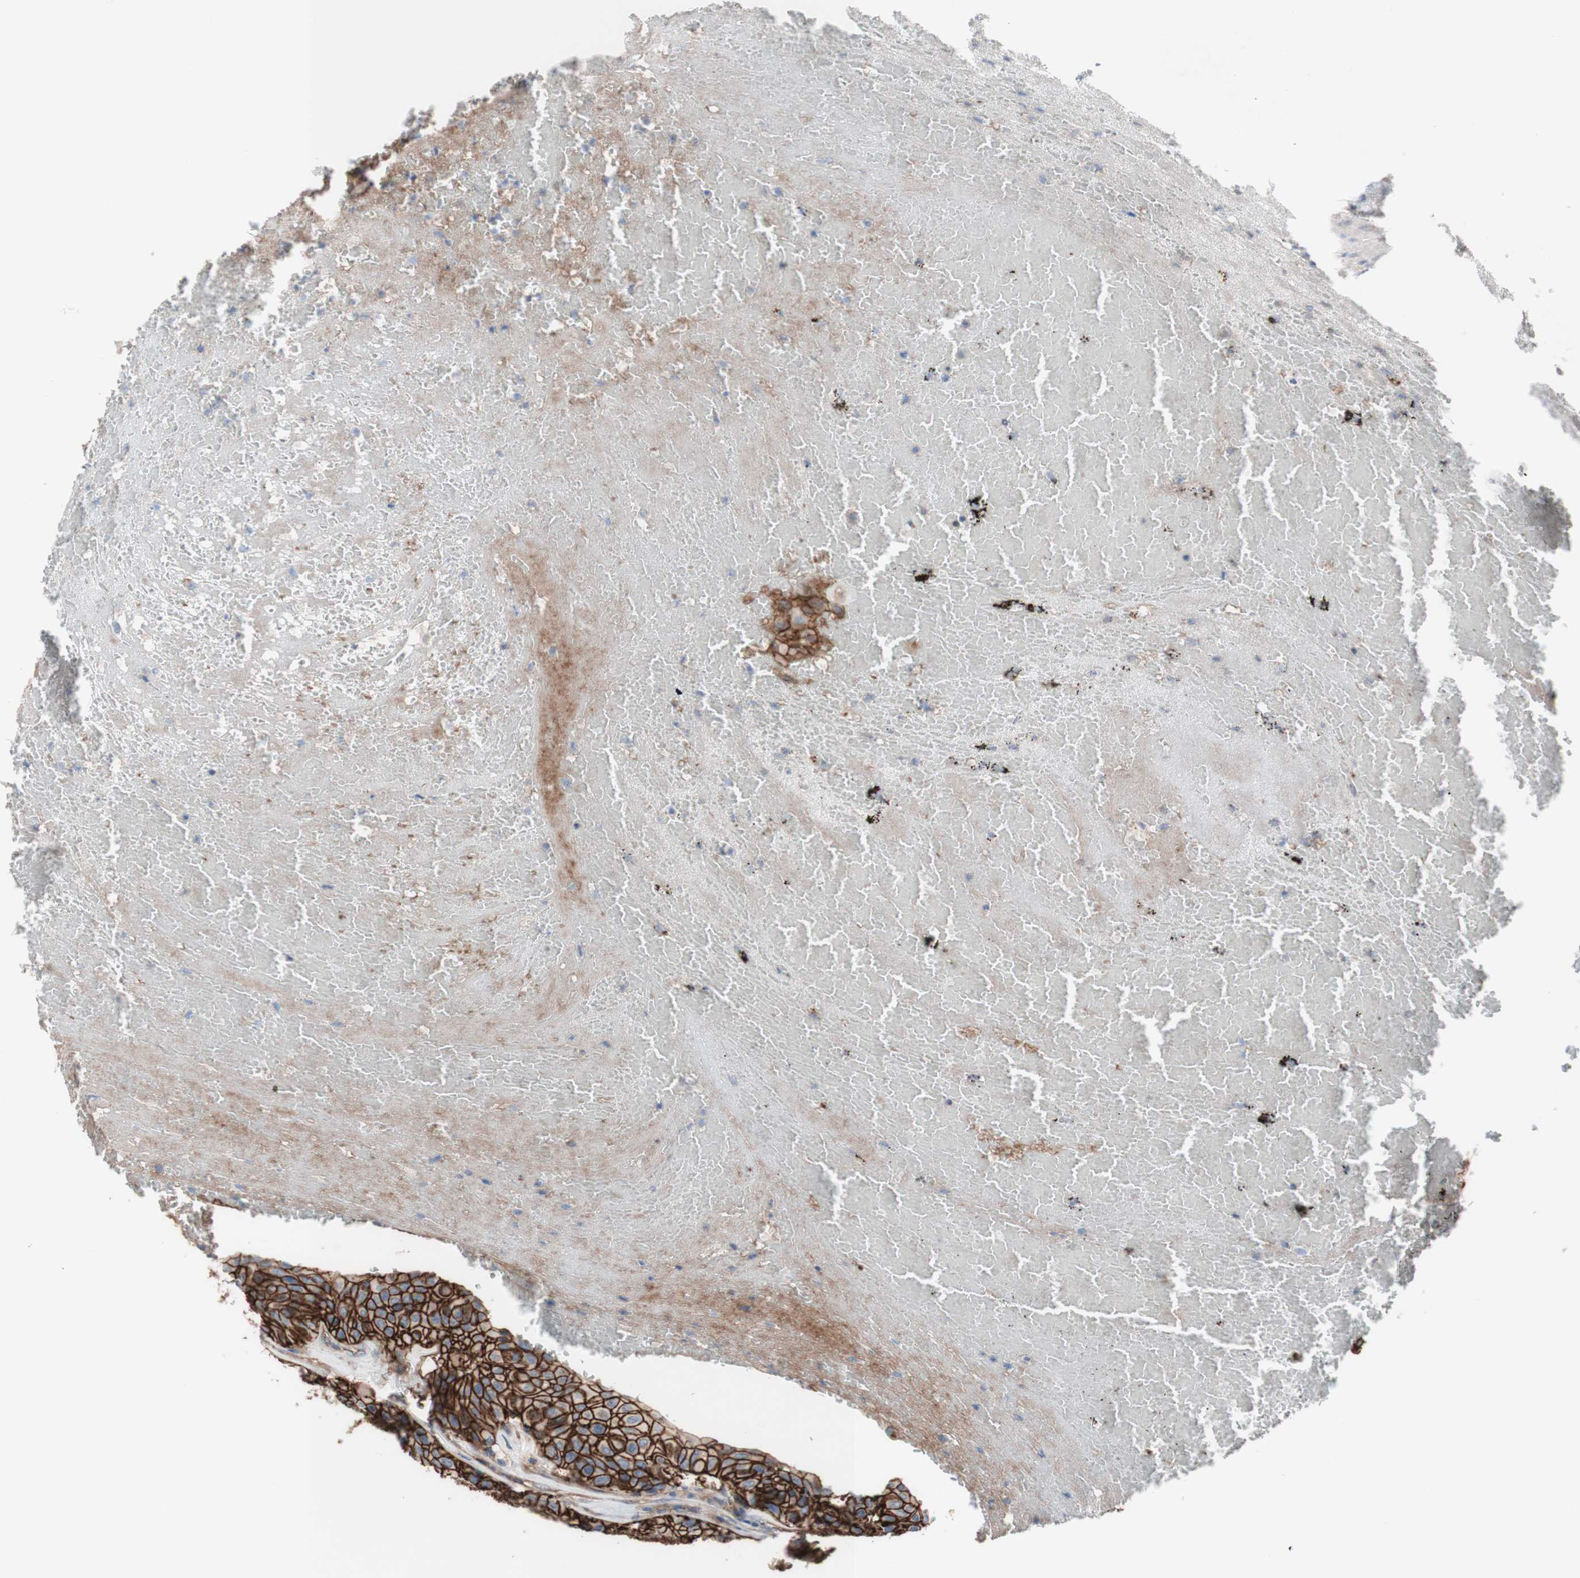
{"staining": {"intensity": "strong", "quantity": ">75%", "location": "cytoplasmic/membranous"}, "tissue": "urothelial cancer", "cell_type": "Tumor cells", "image_type": "cancer", "snomed": [{"axis": "morphology", "description": "Urothelial carcinoma, High grade"}, {"axis": "topography", "description": "Urinary bladder"}], "caption": "Human high-grade urothelial carcinoma stained for a protein (brown) shows strong cytoplasmic/membranous positive staining in approximately >75% of tumor cells.", "gene": "CD46", "patient": {"sex": "male", "age": 66}}